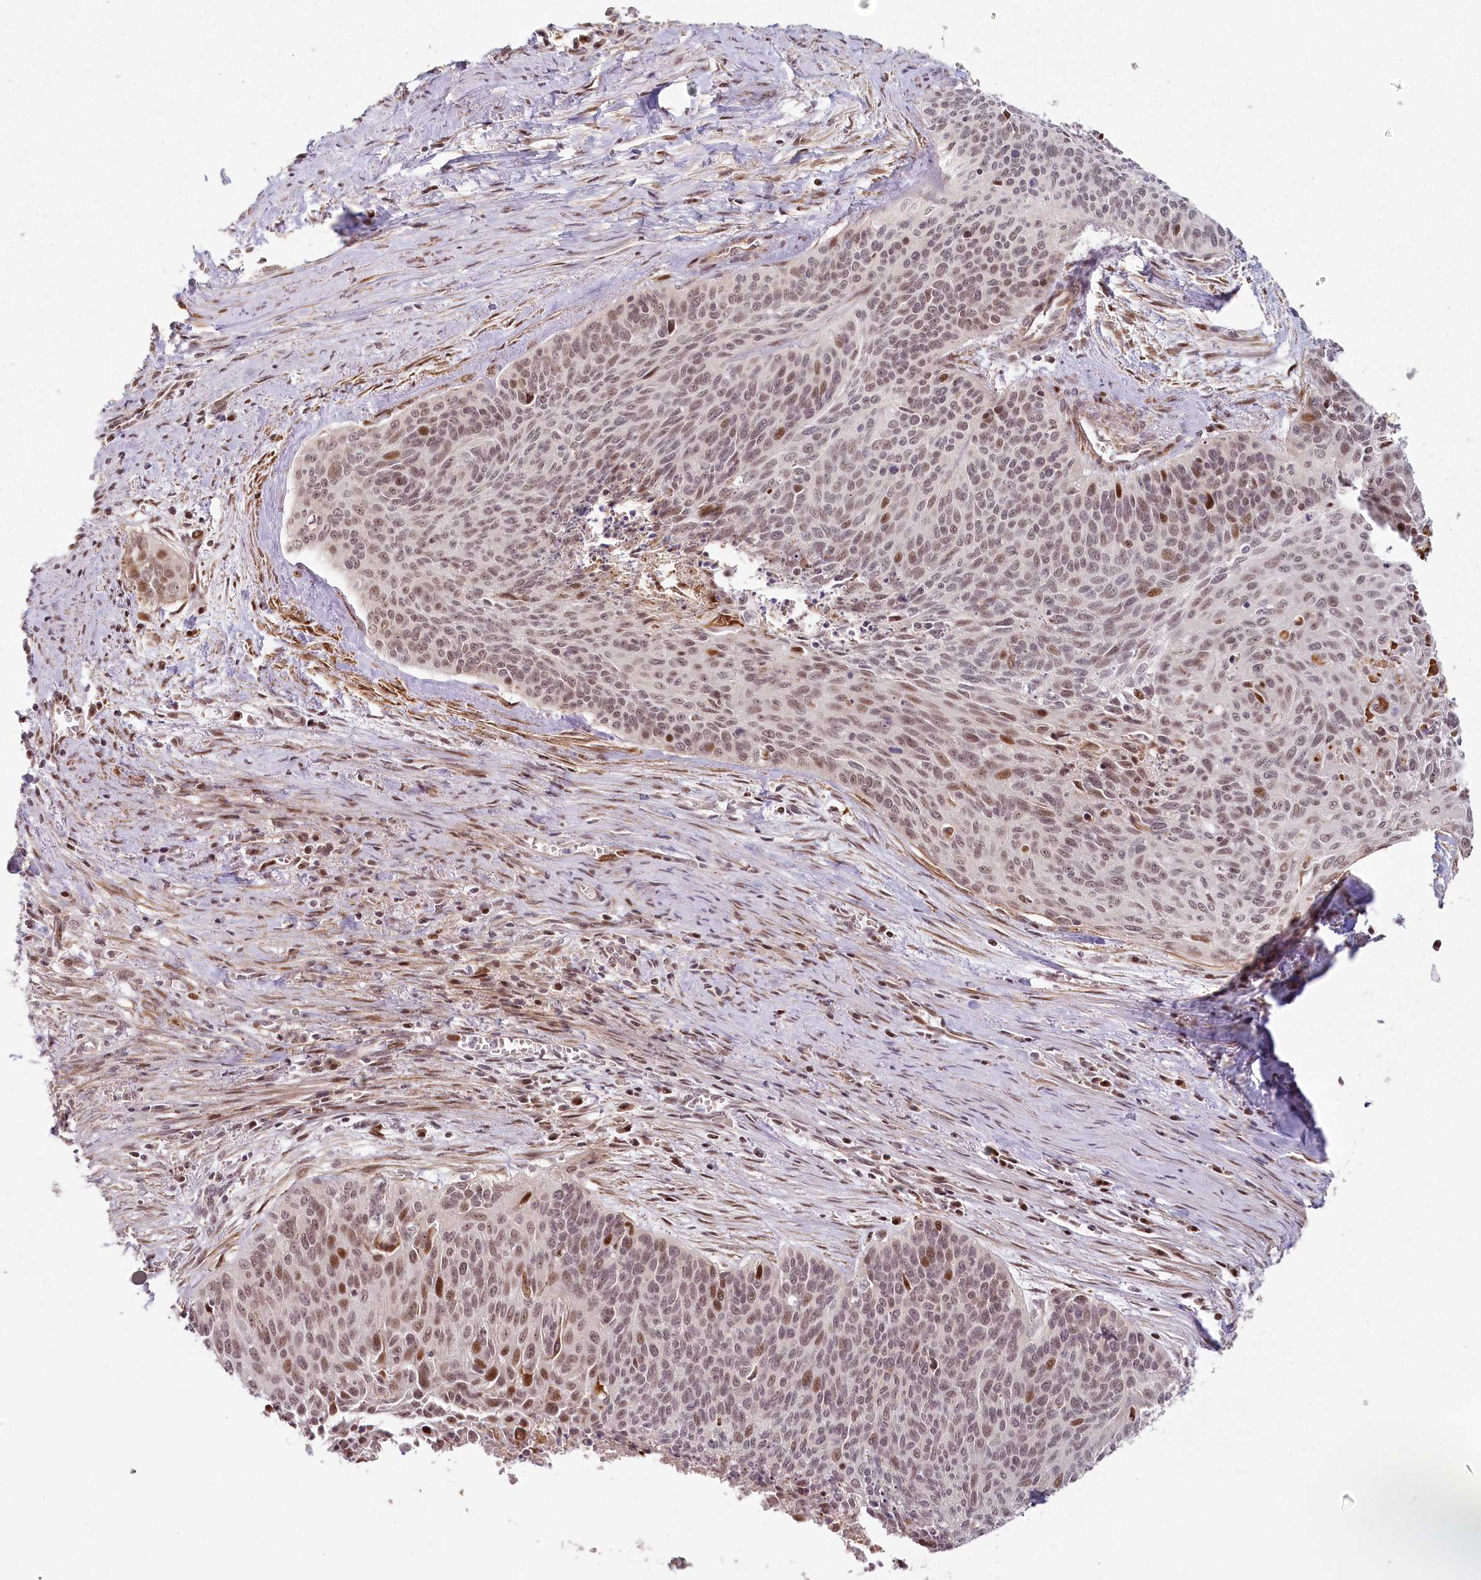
{"staining": {"intensity": "moderate", "quantity": ">75%", "location": "nuclear"}, "tissue": "cervical cancer", "cell_type": "Tumor cells", "image_type": "cancer", "snomed": [{"axis": "morphology", "description": "Squamous cell carcinoma, NOS"}, {"axis": "topography", "description": "Cervix"}], "caption": "This image displays cervical cancer (squamous cell carcinoma) stained with immunohistochemistry to label a protein in brown. The nuclear of tumor cells show moderate positivity for the protein. Nuclei are counter-stained blue.", "gene": "FAM204A", "patient": {"sex": "female", "age": 55}}